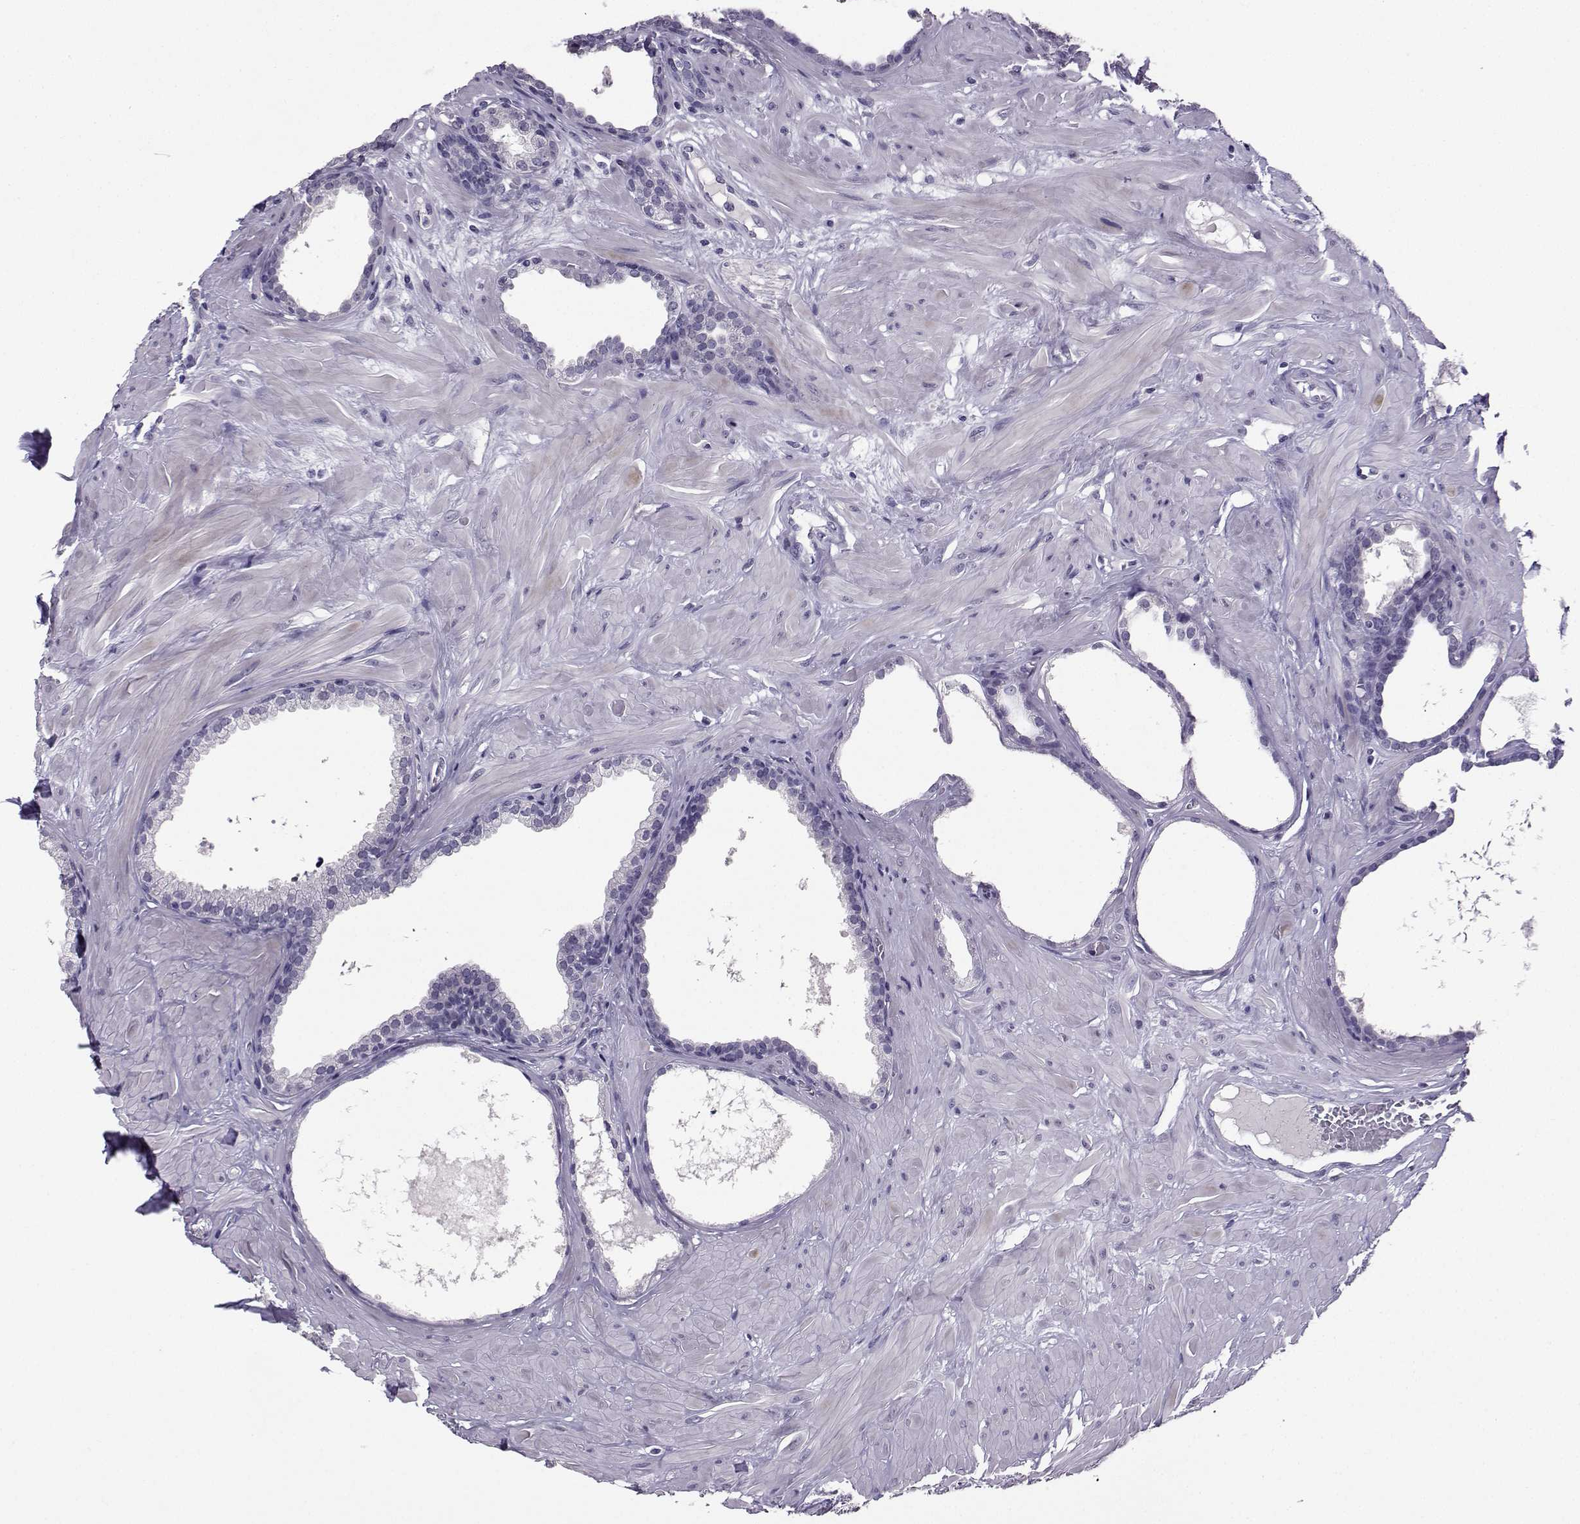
{"staining": {"intensity": "negative", "quantity": "none", "location": "none"}, "tissue": "prostate", "cell_type": "Glandular cells", "image_type": "normal", "snomed": [{"axis": "morphology", "description": "Normal tissue, NOS"}, {"axis": "topography", "description": "Prostate"}], "caption": "Immunohistochemistry (IHC) of benign human prostate reveals no expression in glandular cells. (DAB immunohistochemistry visualized using brightfield microscopy, high magnification).", "gene": "TBR1", "patient": {"sex": "male", "age": 48}}